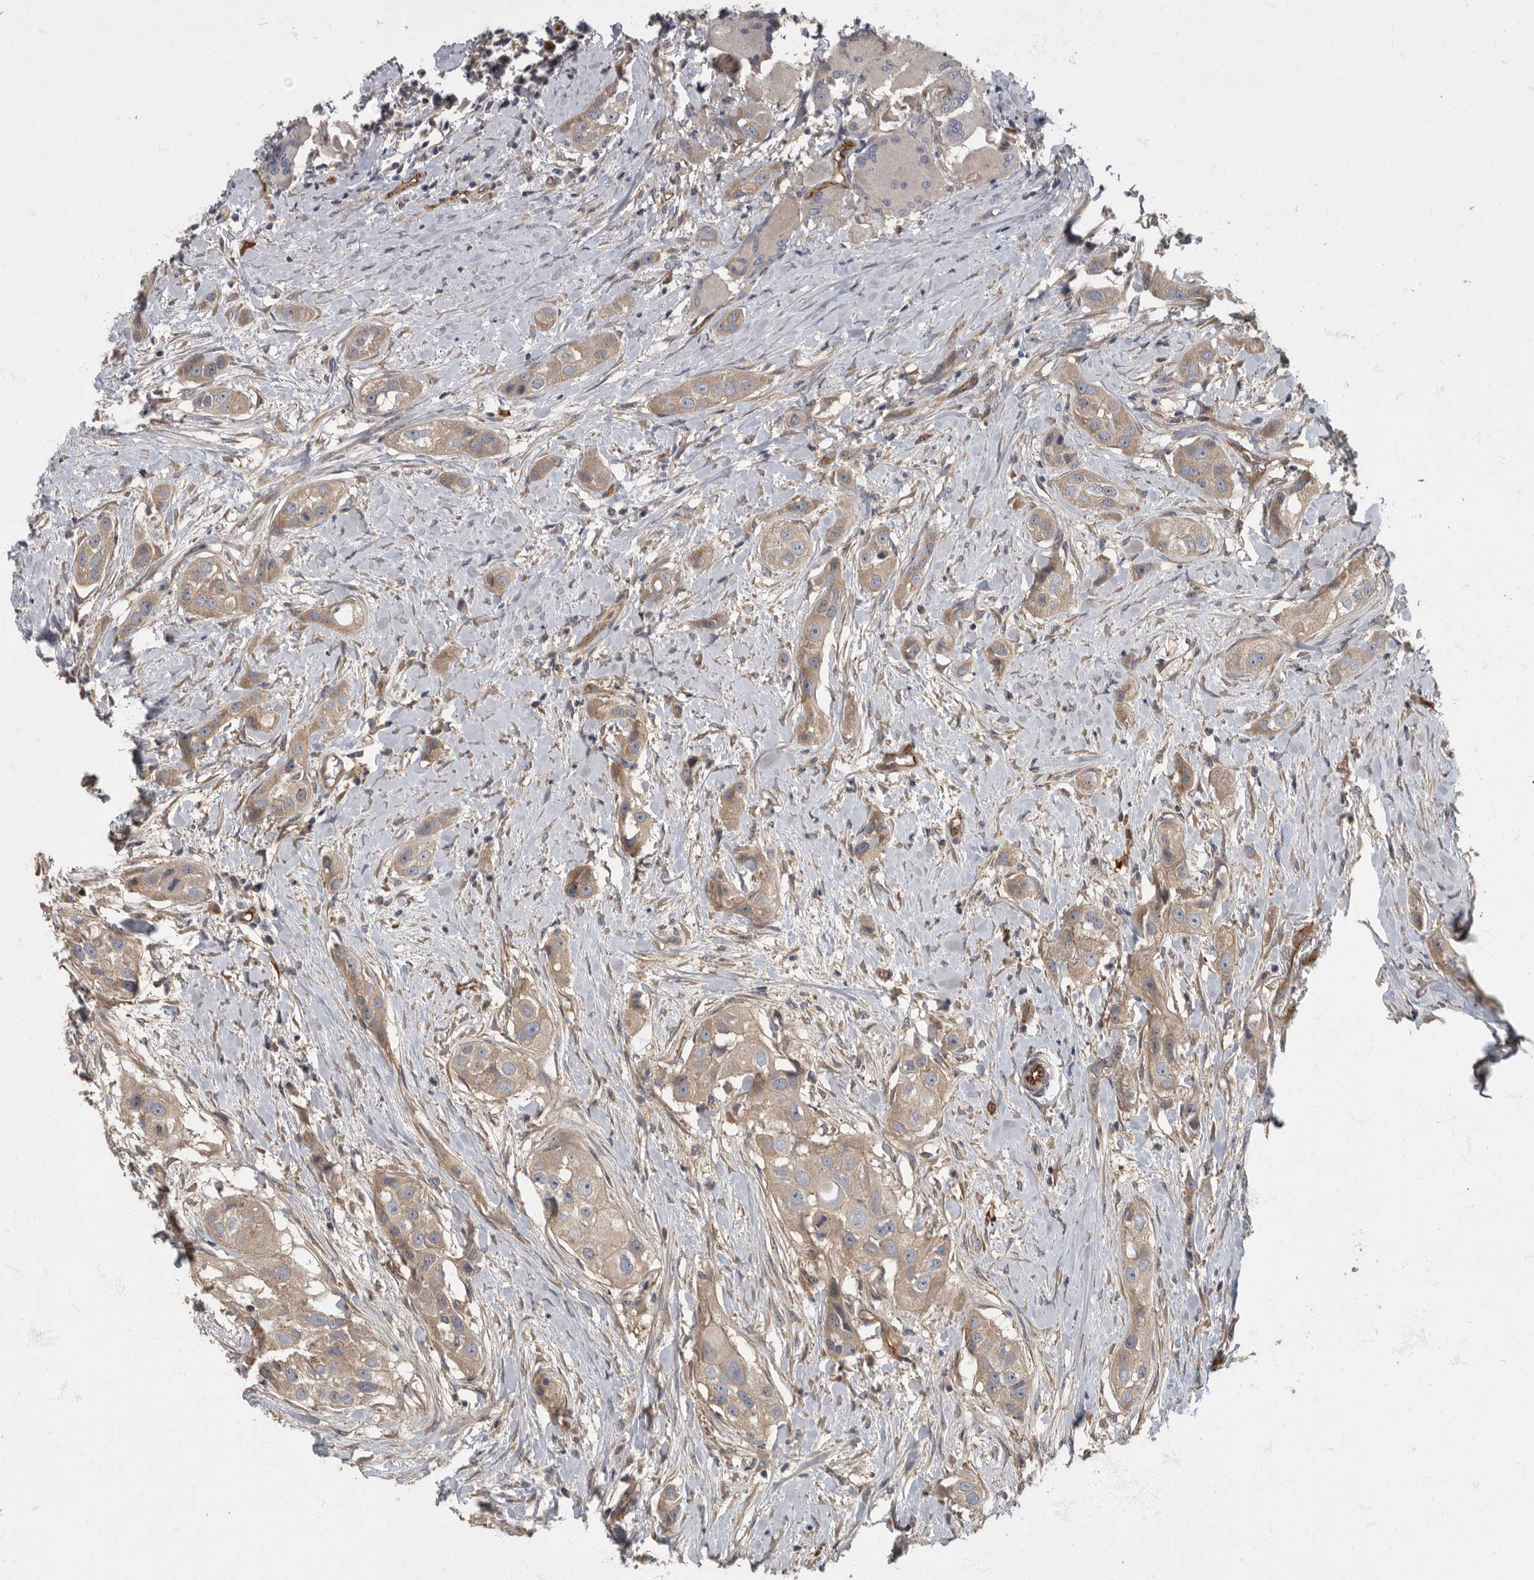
{"staining": {"intensity": "weak", "quantity": ">75%", "location": "cytoplasmic/membranous"}, "tissue": "head and neck cancer", "cell_type": "Tumor cells", "image_type": "cancer", "snomed": [{"axis": "morphology", "description": "Normal tissue, NOS"}, {"axis": "morphology", "description": "Squamous cell carcinoma, NOS"}, {"axis": "topography", "description": "Skeletal muscle"}, {"axis": "topography", "description": "Head-Neck"}], "caption": "Immunohistochemical staining of human head and neck cancer (squamous cell carcinoma) demonstrates weak cytoplasmic/membranous protein positivity in approximately >75% of tumor cells.", "gene": "PDK1", "patient": {"sex": "male", "age": 51}}